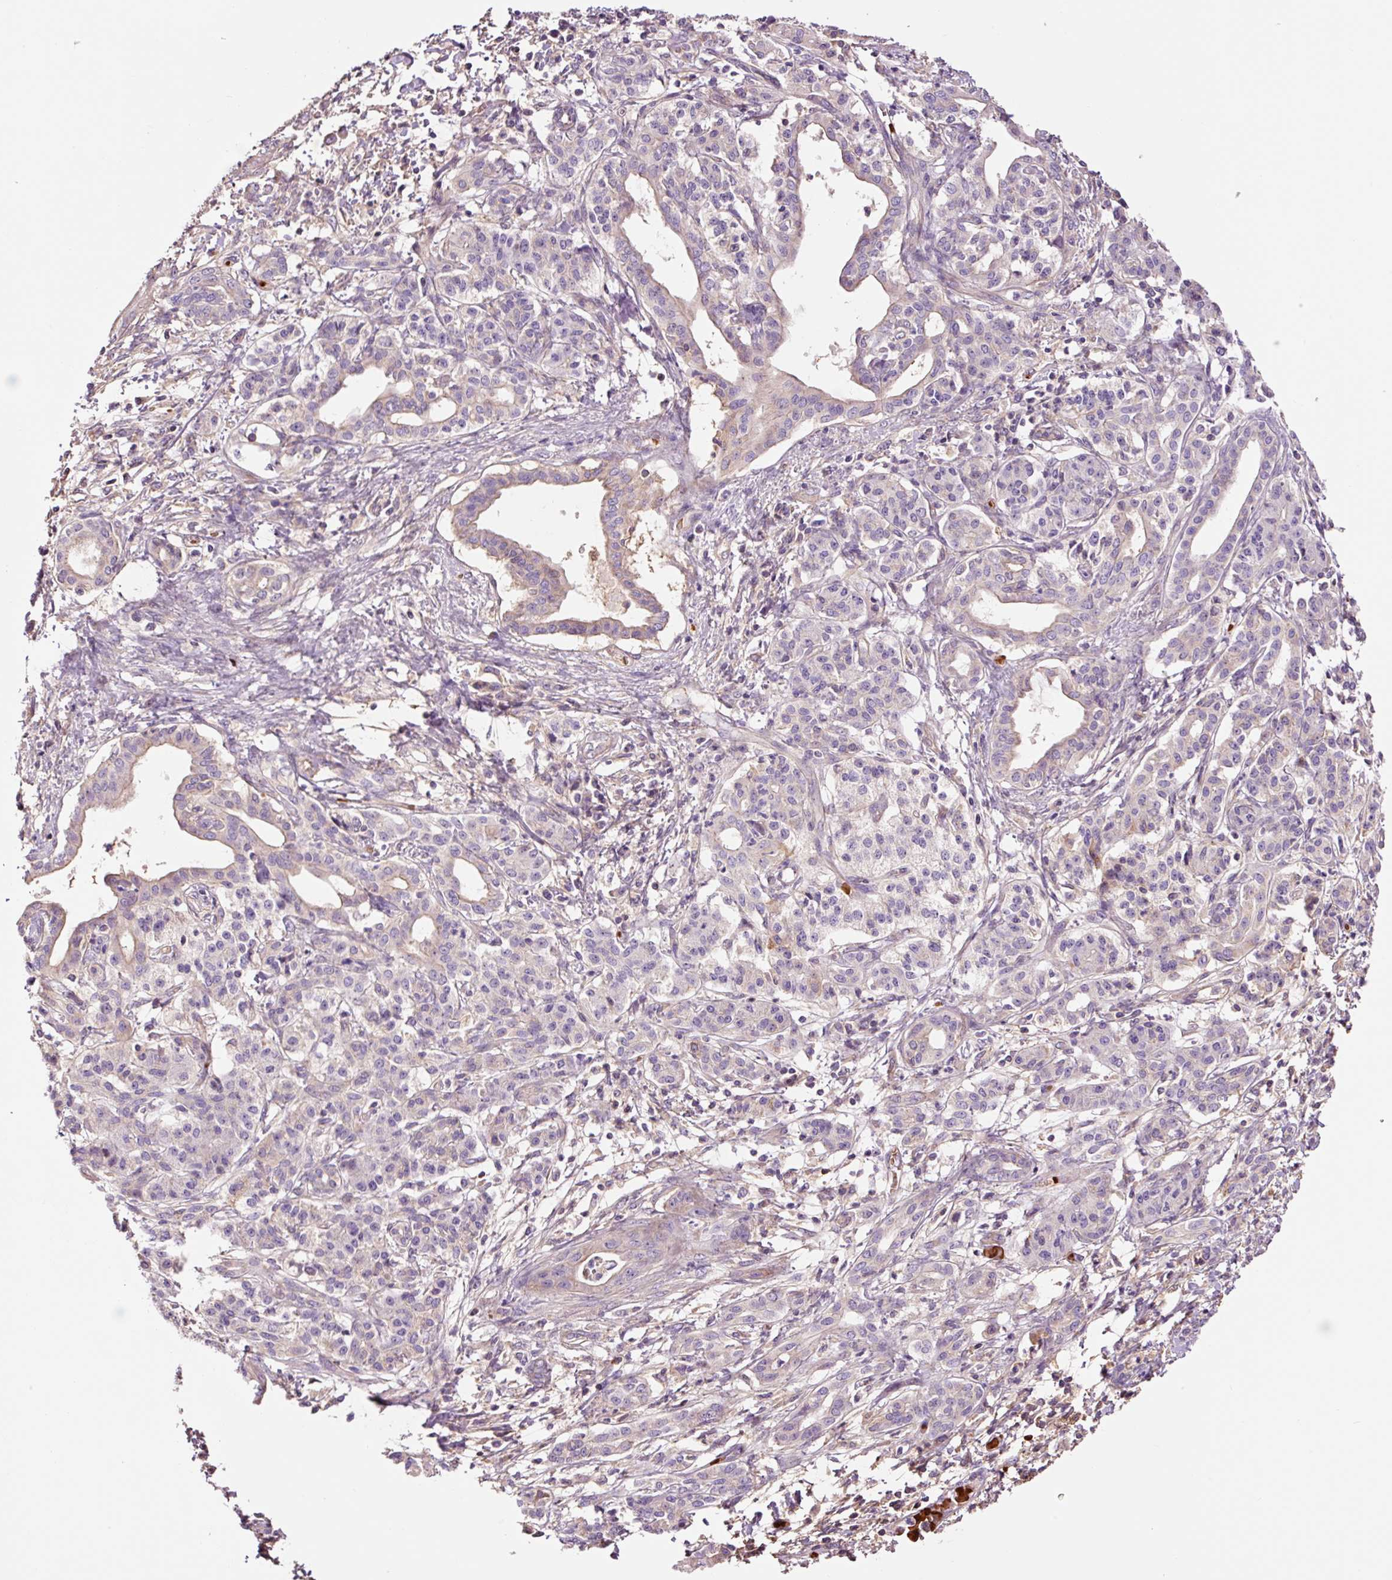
{"staining": {"intensity": "weak", "quantity": "<25%", "location": "cytoplasmic/membranous"}, "tissue": "pancreatic cancer", "cell_type": "Tumor cells", "image_type": "cancer", "snomed": [{"axis": "morphology", "description": "Adenocarcinoma, NOS"}, {"axis": "topography", "description": "Pancreas"}], "caption": "DAB (3,3'-diaminobenzidine) immunohistochemical staining of human pancreatic cancer shows no significant positivity in tumor cells.", "gene": "TMEM235", "patient": {"sex": "male", "age": 58}}